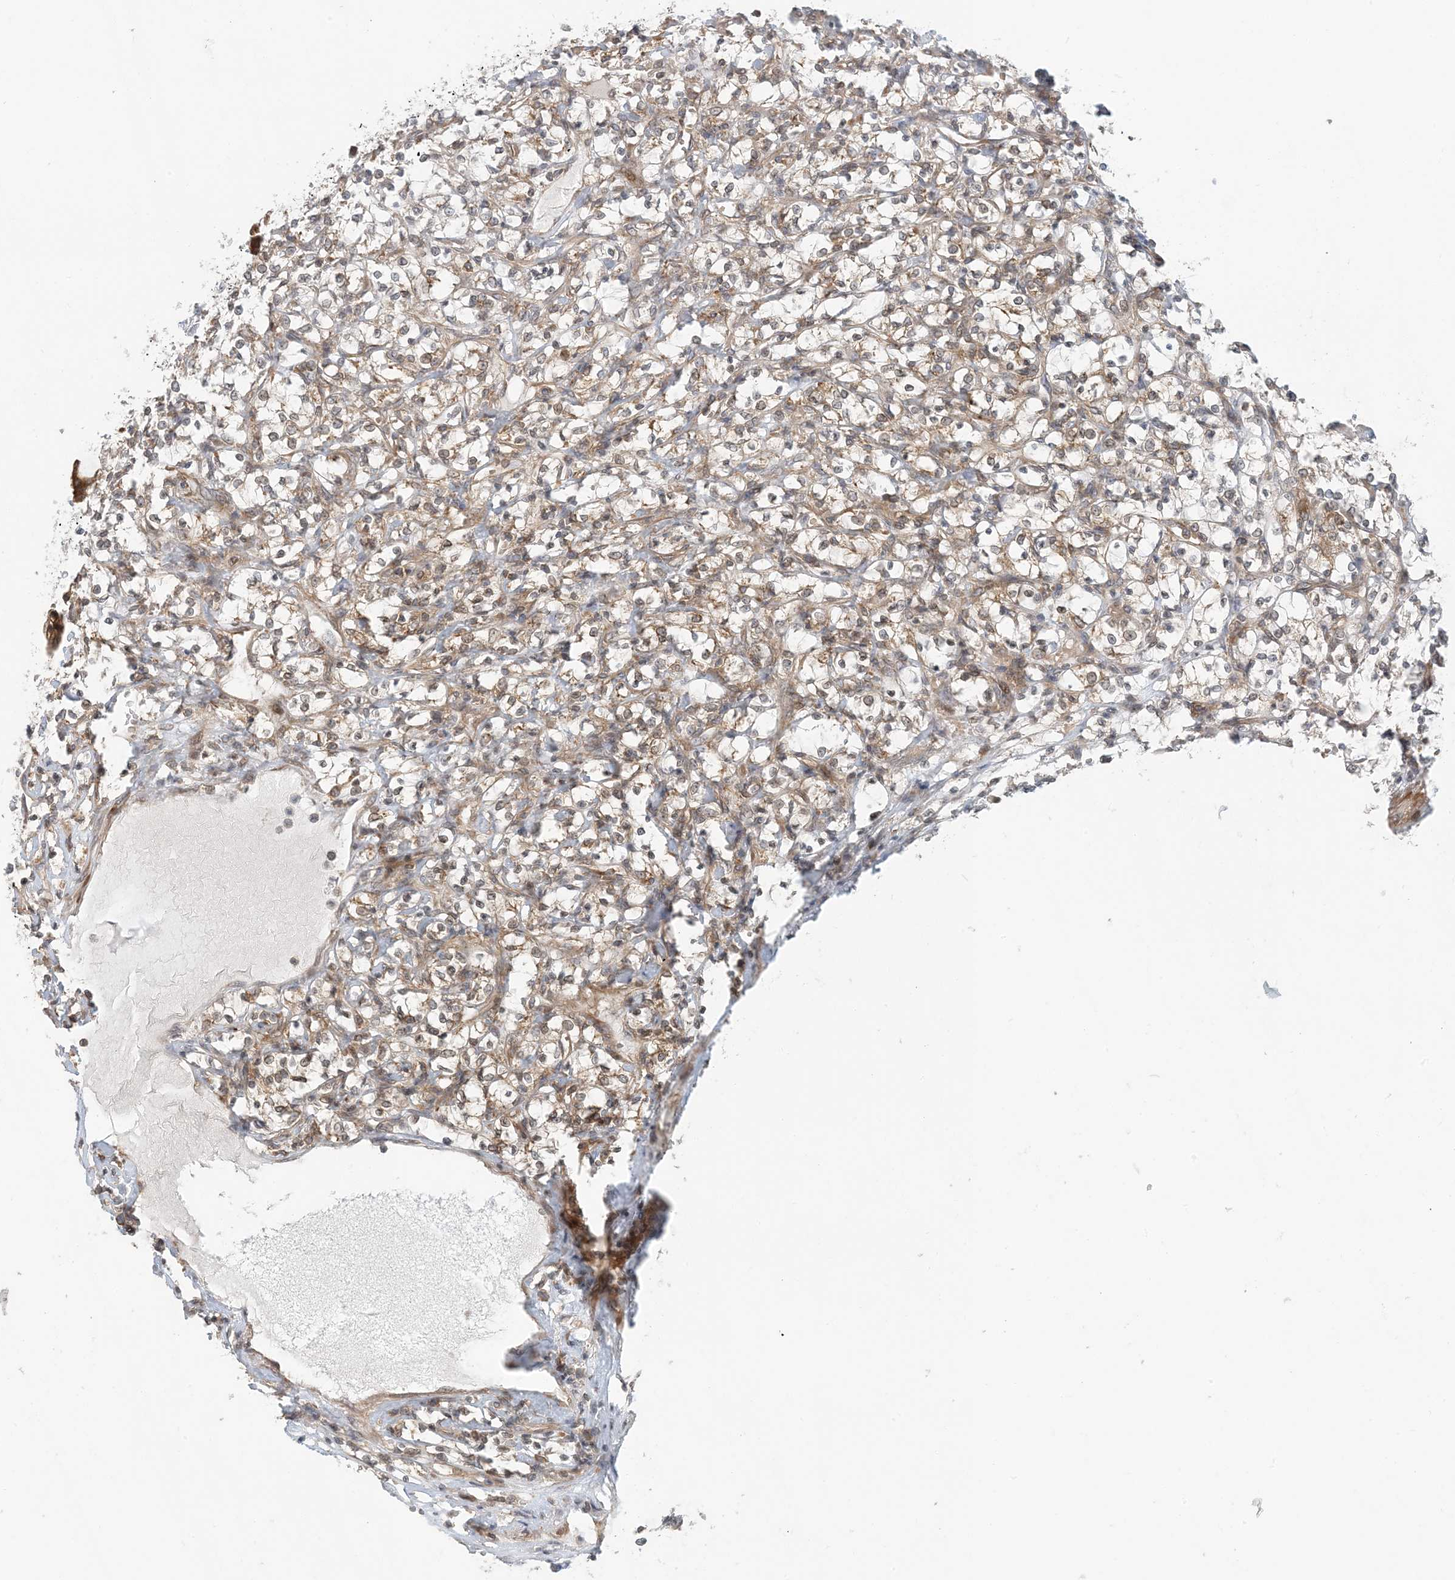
{"staining": {"intensity": "moderate", "quantity": "25%-75%", "location": "cytoplasmic/membranous"}, "tissue": "renal cancer", "cell_type": "Tumor cells", "image_type": "cancer", "snomed": [{"axis": "morphology", "description": "Adenocarcinoma, NOS"}, {"axis": "topography", "description": "Kidney"}], "caption": "IHC micrograph of renal cancer stained for a protein (brown), which demonstrates medium levels of moderate cytoplasmic/membranous staining in about 25%-75% of tumor cells.", "gene": "ATP13A2", "patient": {"sex": "female", "age": 69}}